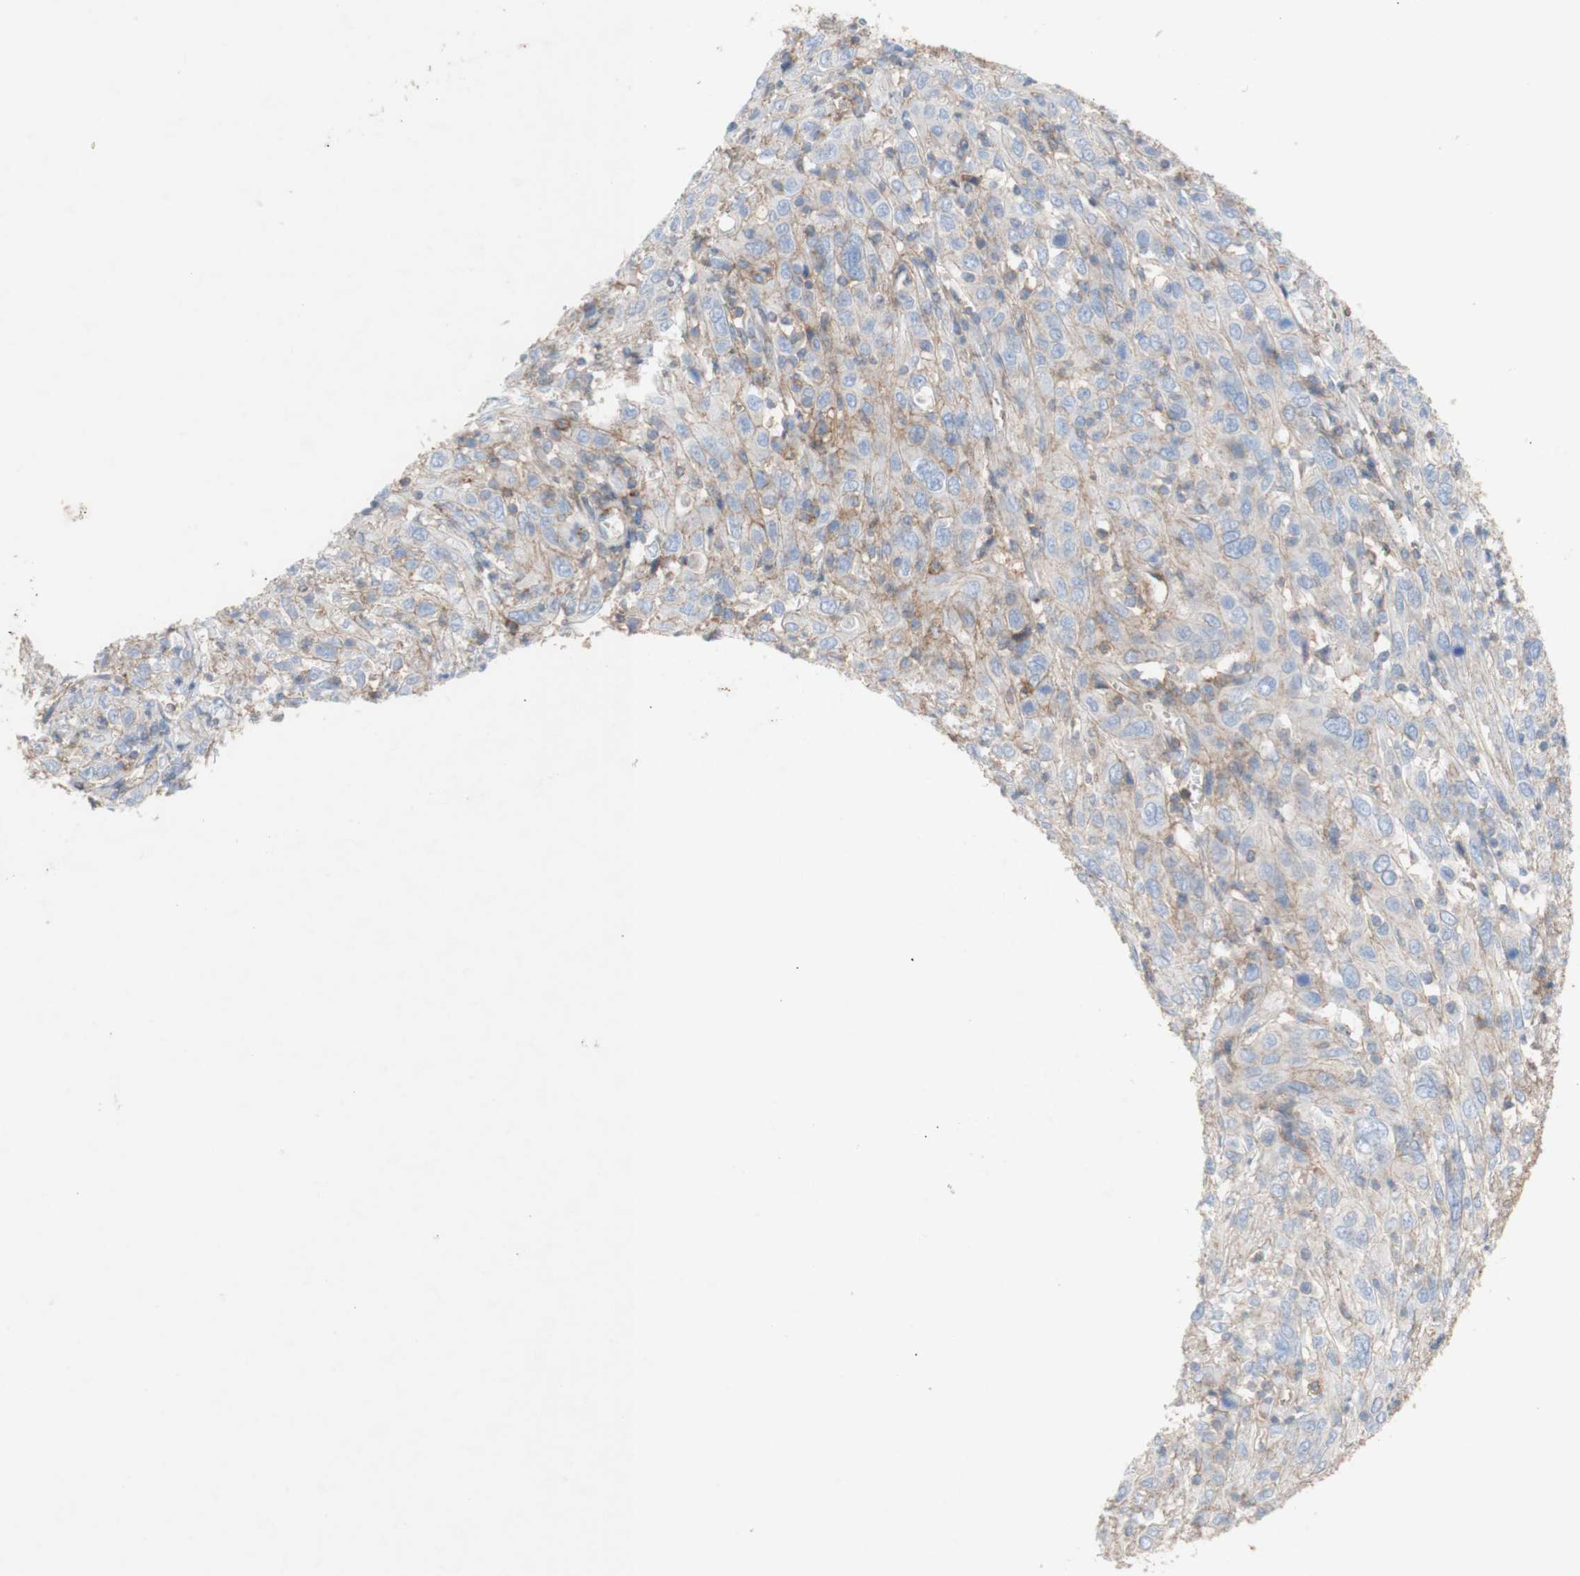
{"staining": {"intensity": "weak", "quantity": "<25%", "location": "cytoplasmic/membranous"}, "tissue": "cervical cancer", "cell_type": "Tumor cells", "image_type": "cancer", "snomed": [{"axis": "morphology", "description": "Squamous cell carcinoma, NOS"}, {"axis": "topography", "description": "Cervix"}], "caption": "The IHC micrograph has no significant expression in tumor cells of cervical squamous cell carcinoma tissue.", "gene": "ATP2A3", "patient": {"sex": "female", "age": 46}}